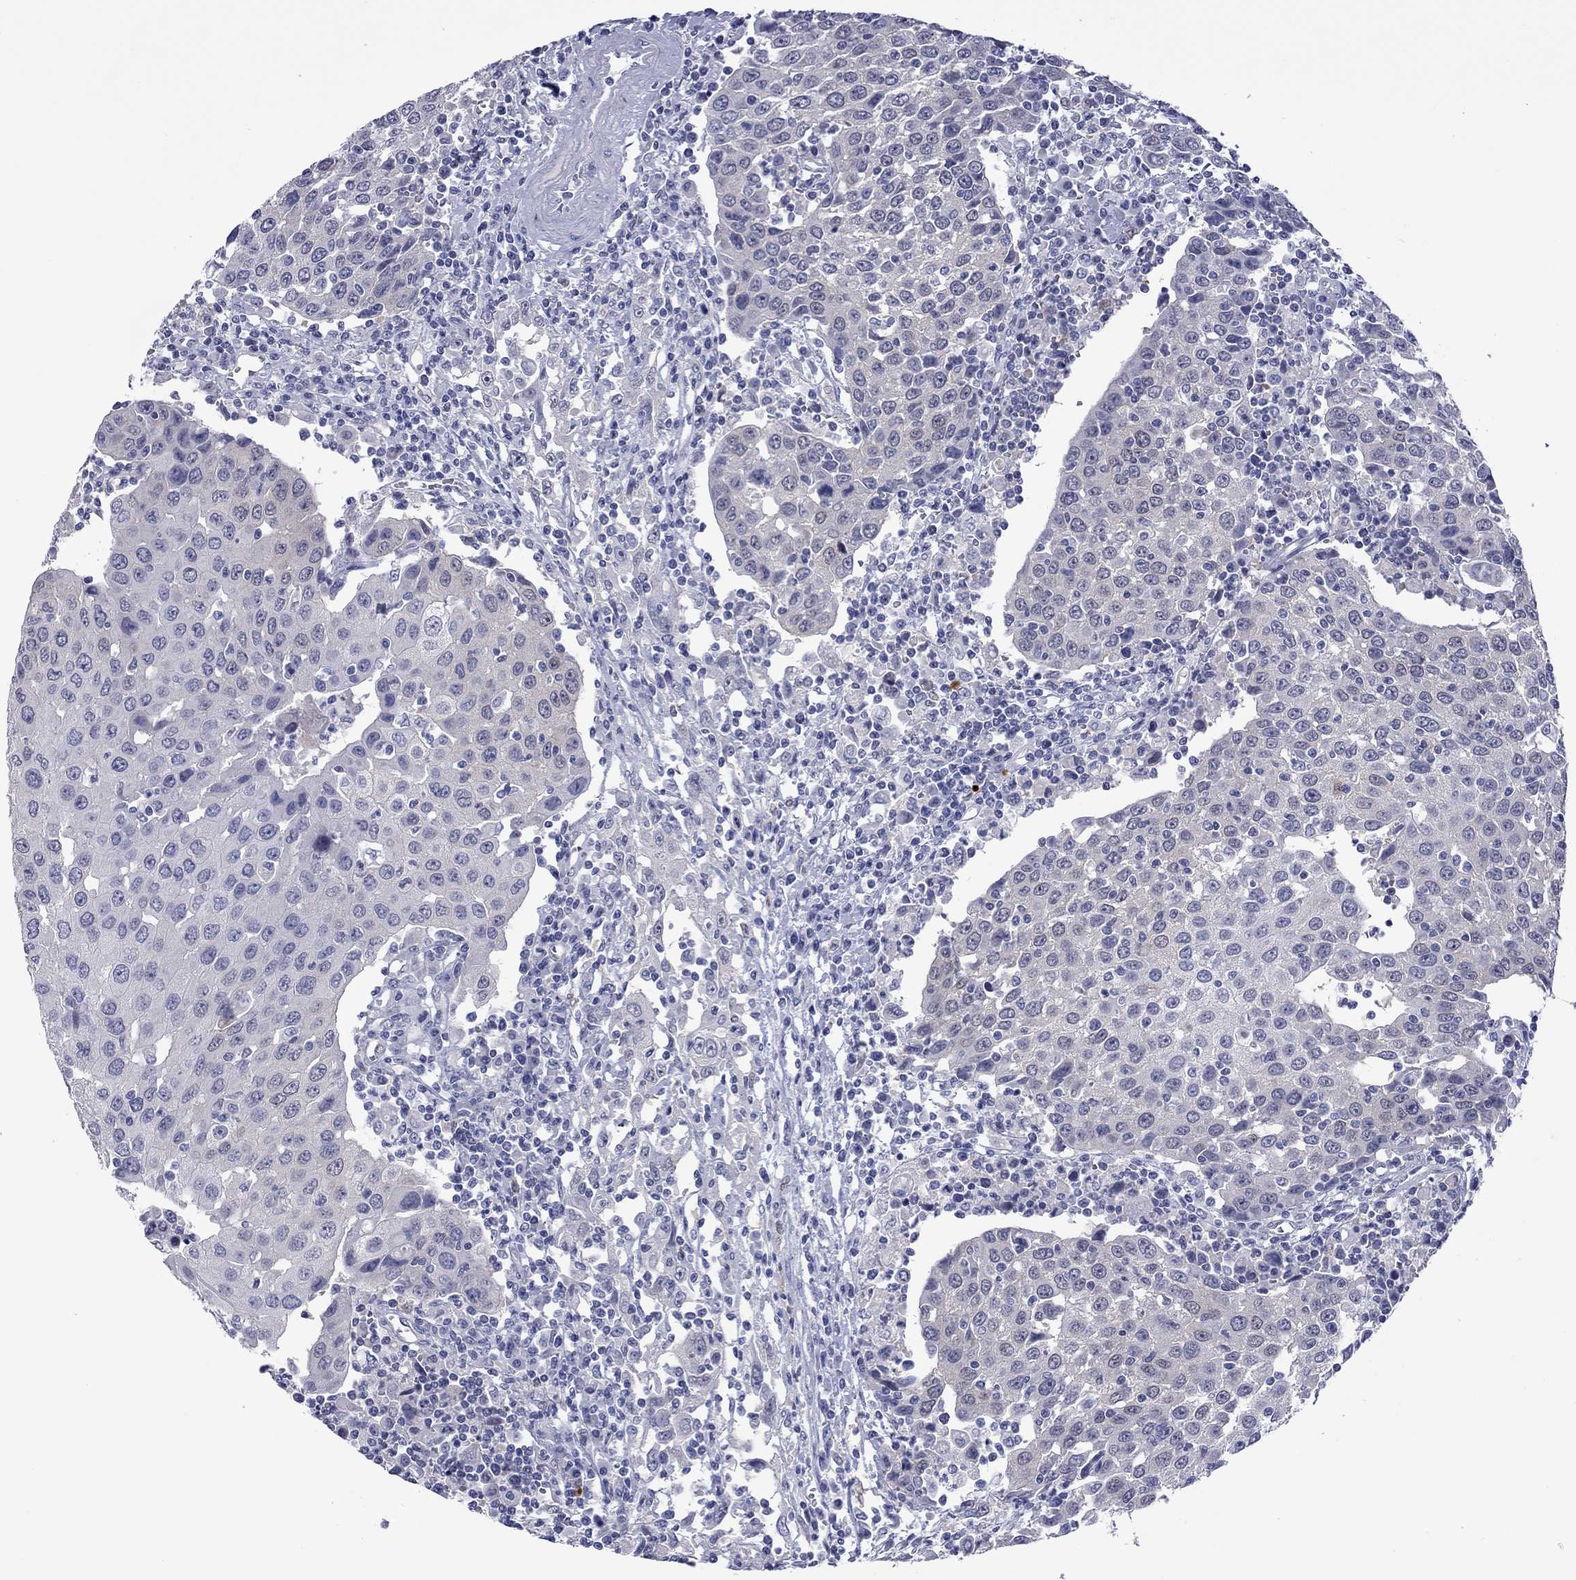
{"staining": {"intensity": "negative", "quantity": "none", "location": "none"}, "tissue": "urothelial cancer", "cell_type": "Tumor cells", "image_type": "cancer", "snomed": [{"axis": "morphology", "description": "Urothelial carcinoma, High grade"}, {"axis": "topography", "description": "Urinary bladder"}], "caption": "Tumor cells are negative for brown protein staining in urothelial cancer.", "gene": "CTNNBIP1", "patient": {"sex": "female", "age": 85}}